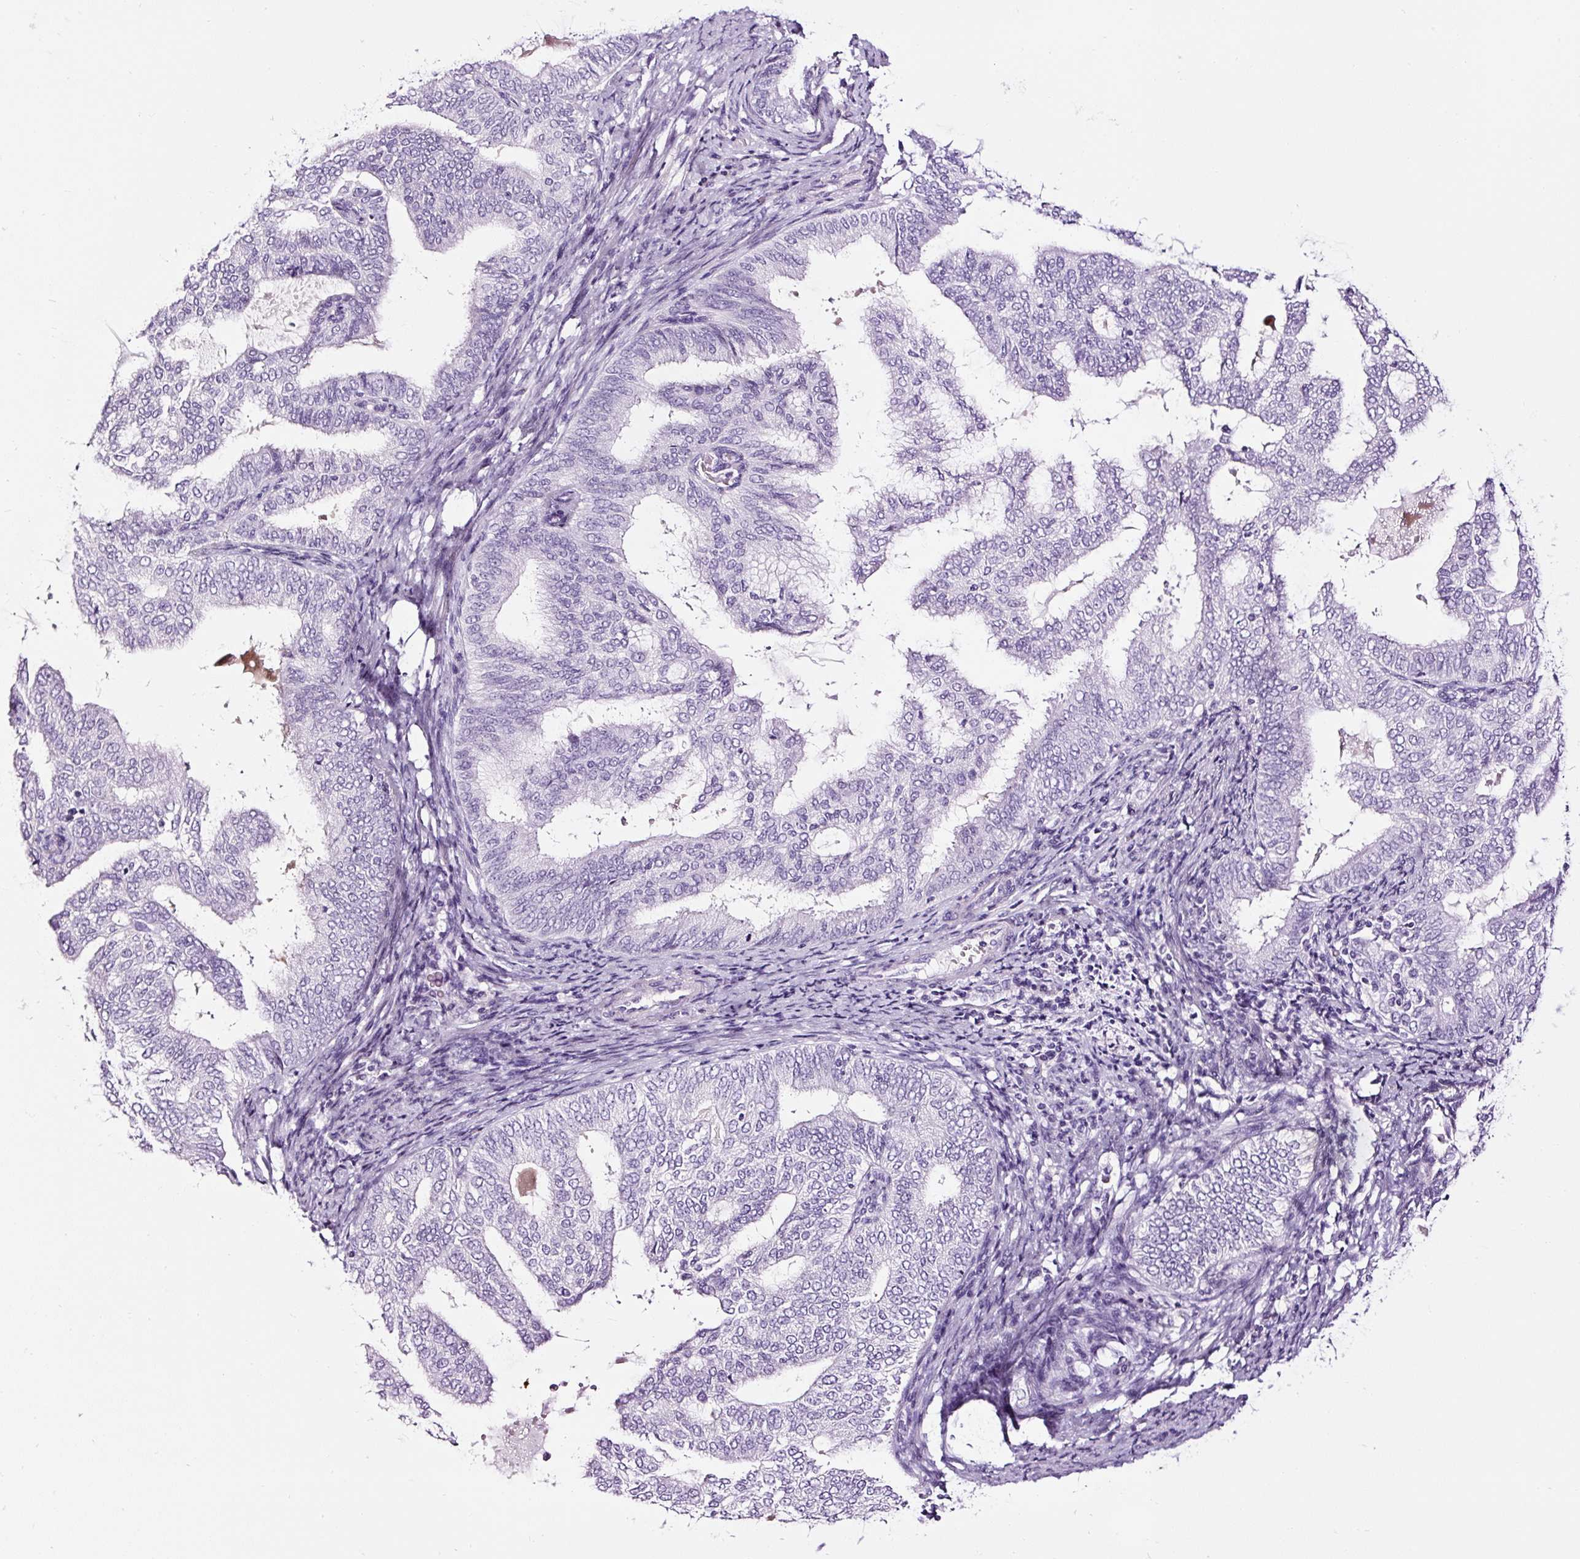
{"staining": {"intensity": "negative", "quantity": "none", "location": "none"}, "tissue": "endometrial cancer", "cell_type": "Tumor cells", "image_type": "cancer", "snomed": [{"axis": "morphology", "description": "Adenocarcinoma, NOS"}, {"axis": "topography", "description": "Endometrium"}], "caption": "Immunohistochemistry (IHC) micrograph of neoplastic tissue: human endometrial cancer (adenocarcinoma) stained with DAB (3,3'-diaminobenzidine) exhibits no significant protein expression in tumor cells.", "gene": "NPHS2", "patient": {"sex": "female", "age": 58}}